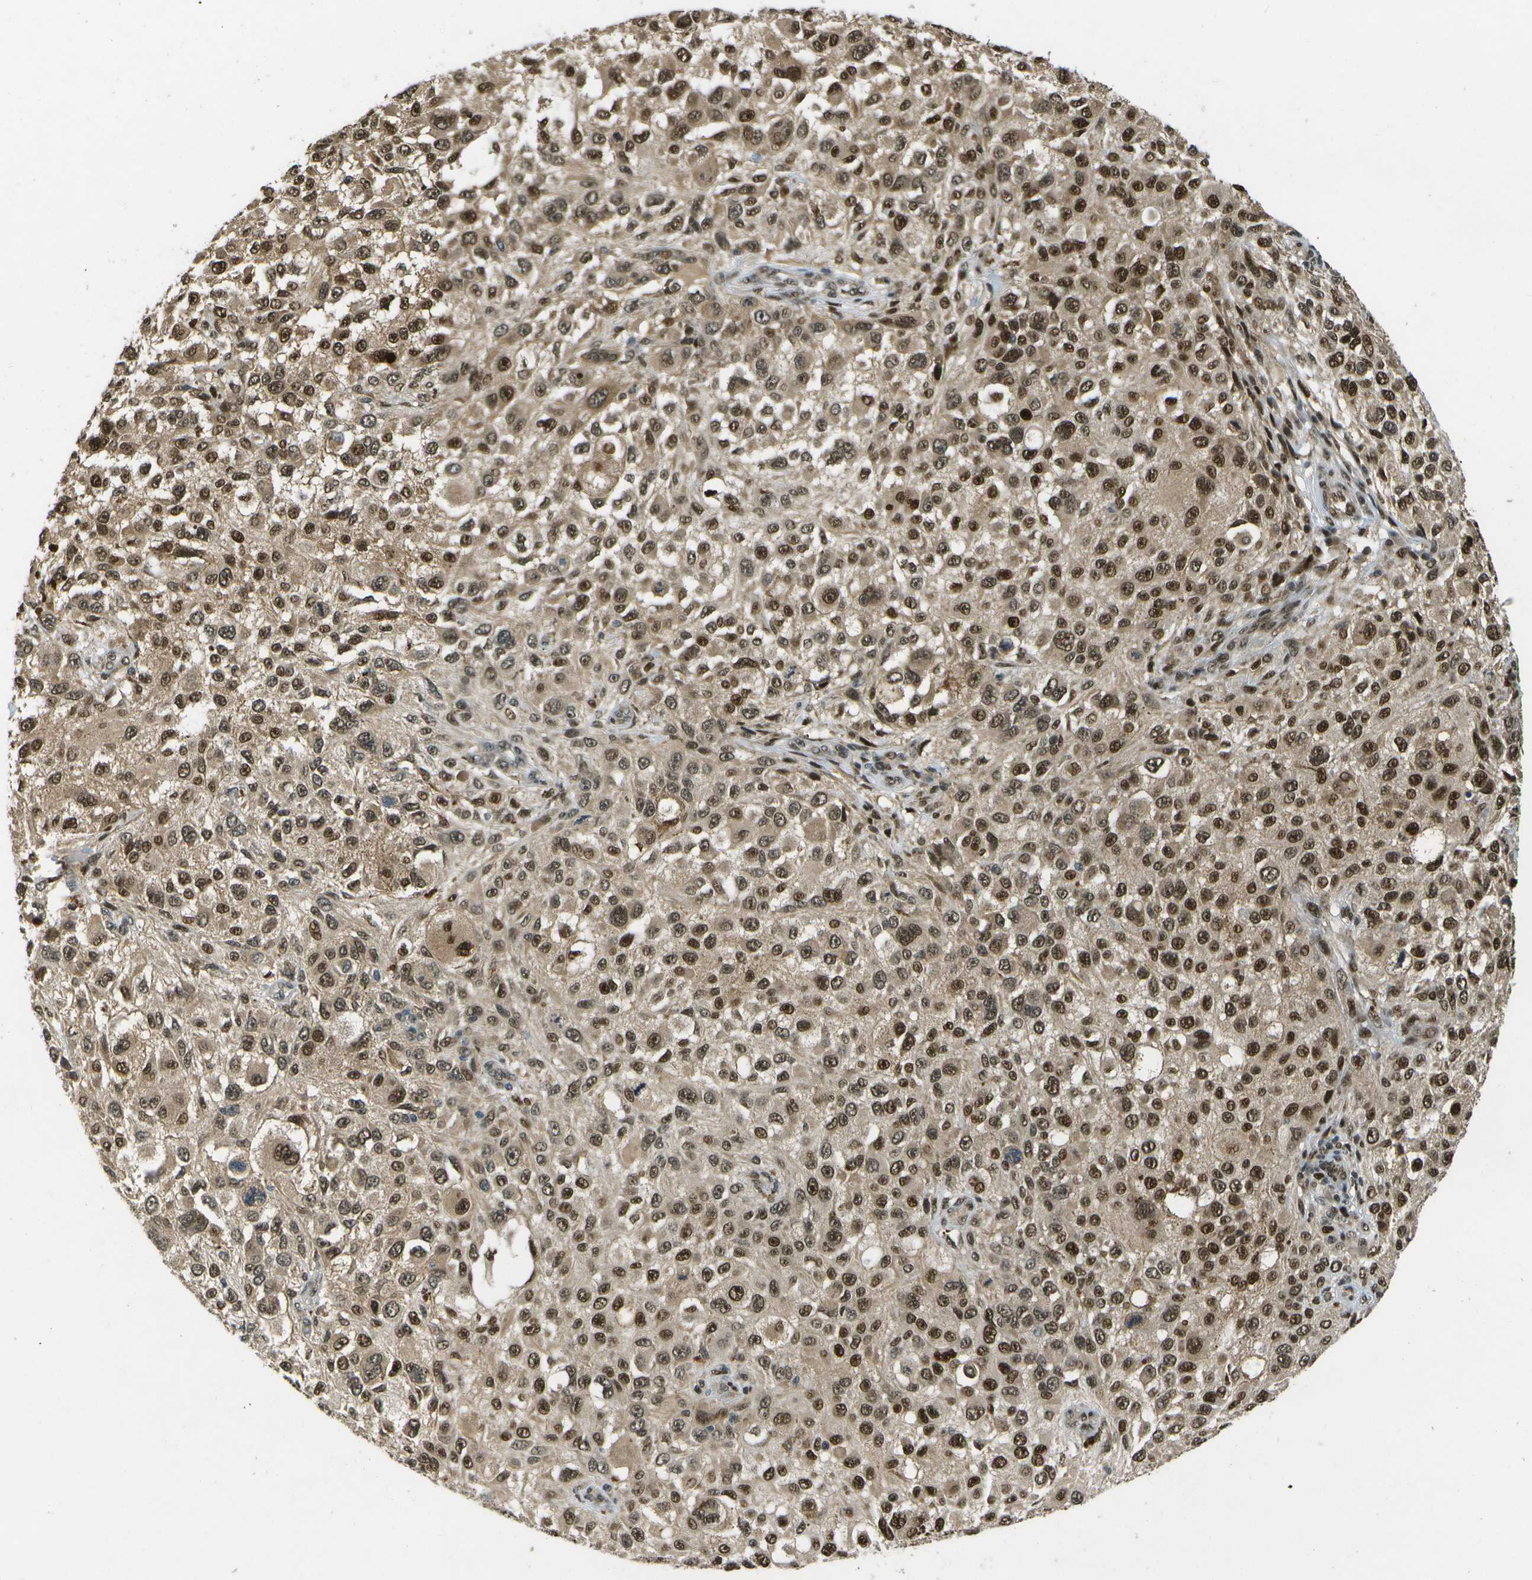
{"staining": {"intensity": "strong", "quantity": ">75%", "location": "cytoplasmic/membranous,nuclear"}, "tissue": "melanoma", "cell_type": "Tumor cells", "image_type": "cancer", "snomed": [{"axis": "morphology", "description": "Necrosis, NOS"}, {"axis": "morphology", "description": "Malignant melanoma, NOS"}, {"axis": "topography", "description": "Skin"}], "caption": "Immunohistochemical staining of malignant melanoma shows high levels of strong cytoplasmic/membranous and nuclear protein positivity in about >75% of tumor cells.", "gene": "GANC", "patient": {"sex": "female", "age": 87}}